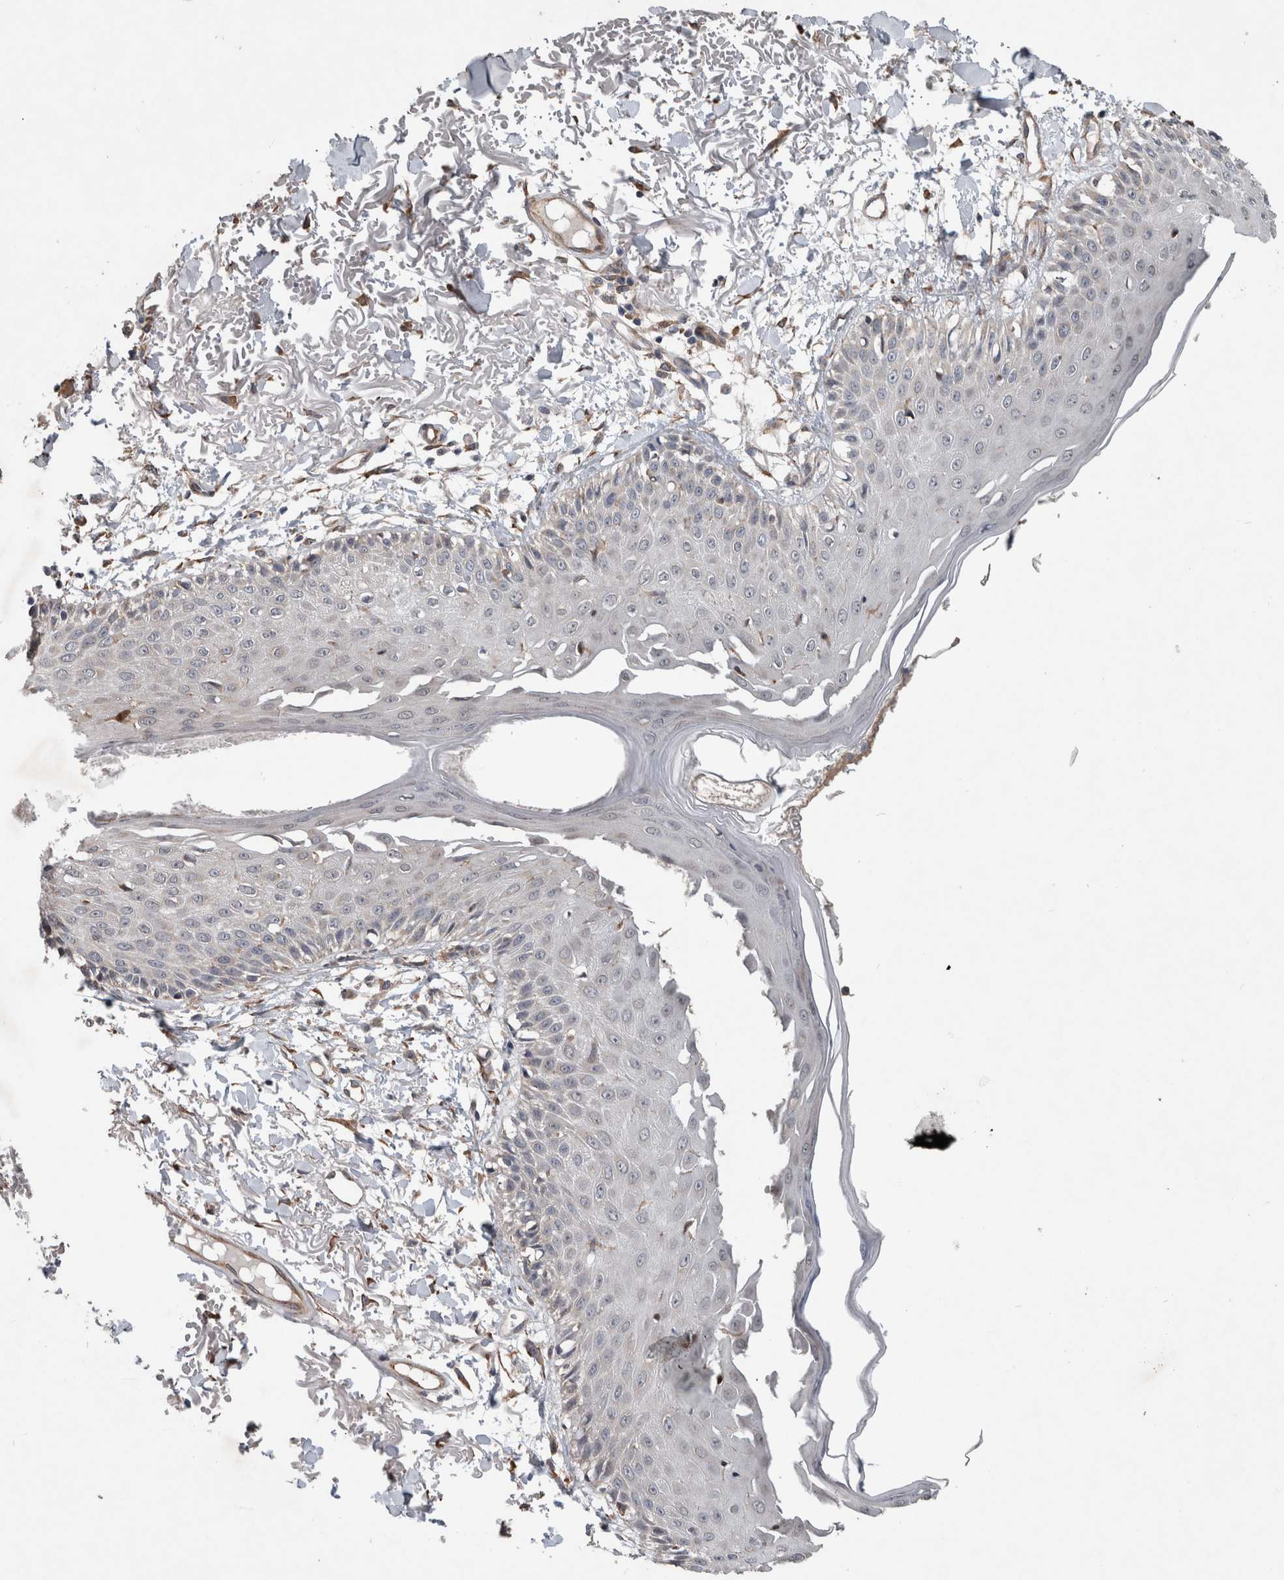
{"staining": {"intensity": "strong", "quantity": ">75%", "location": "cytoplasmic/membranous"}, "tissue": "skin", "cell_type": "Fibroblasts", "image_type": "normal", "snomed": [{"axis": "morphology", "description": "Normal tissue, NOS"}, {"axis": "morphology", "description": "Squamous cell carcinoma, NOS"}, {"axis": "topography", "description": "Skin"}, {"axis": "topography", "description": "Peripheral nerve tissue"}], "caption": "Benign skin was stained to show a protein in brown. There is high levels of strong cytoplasmic/membranous staining in approximately >75% of fibroblasts.", "gene": "GIMAP6", "patient": {"sex": "male", "age": 83}}